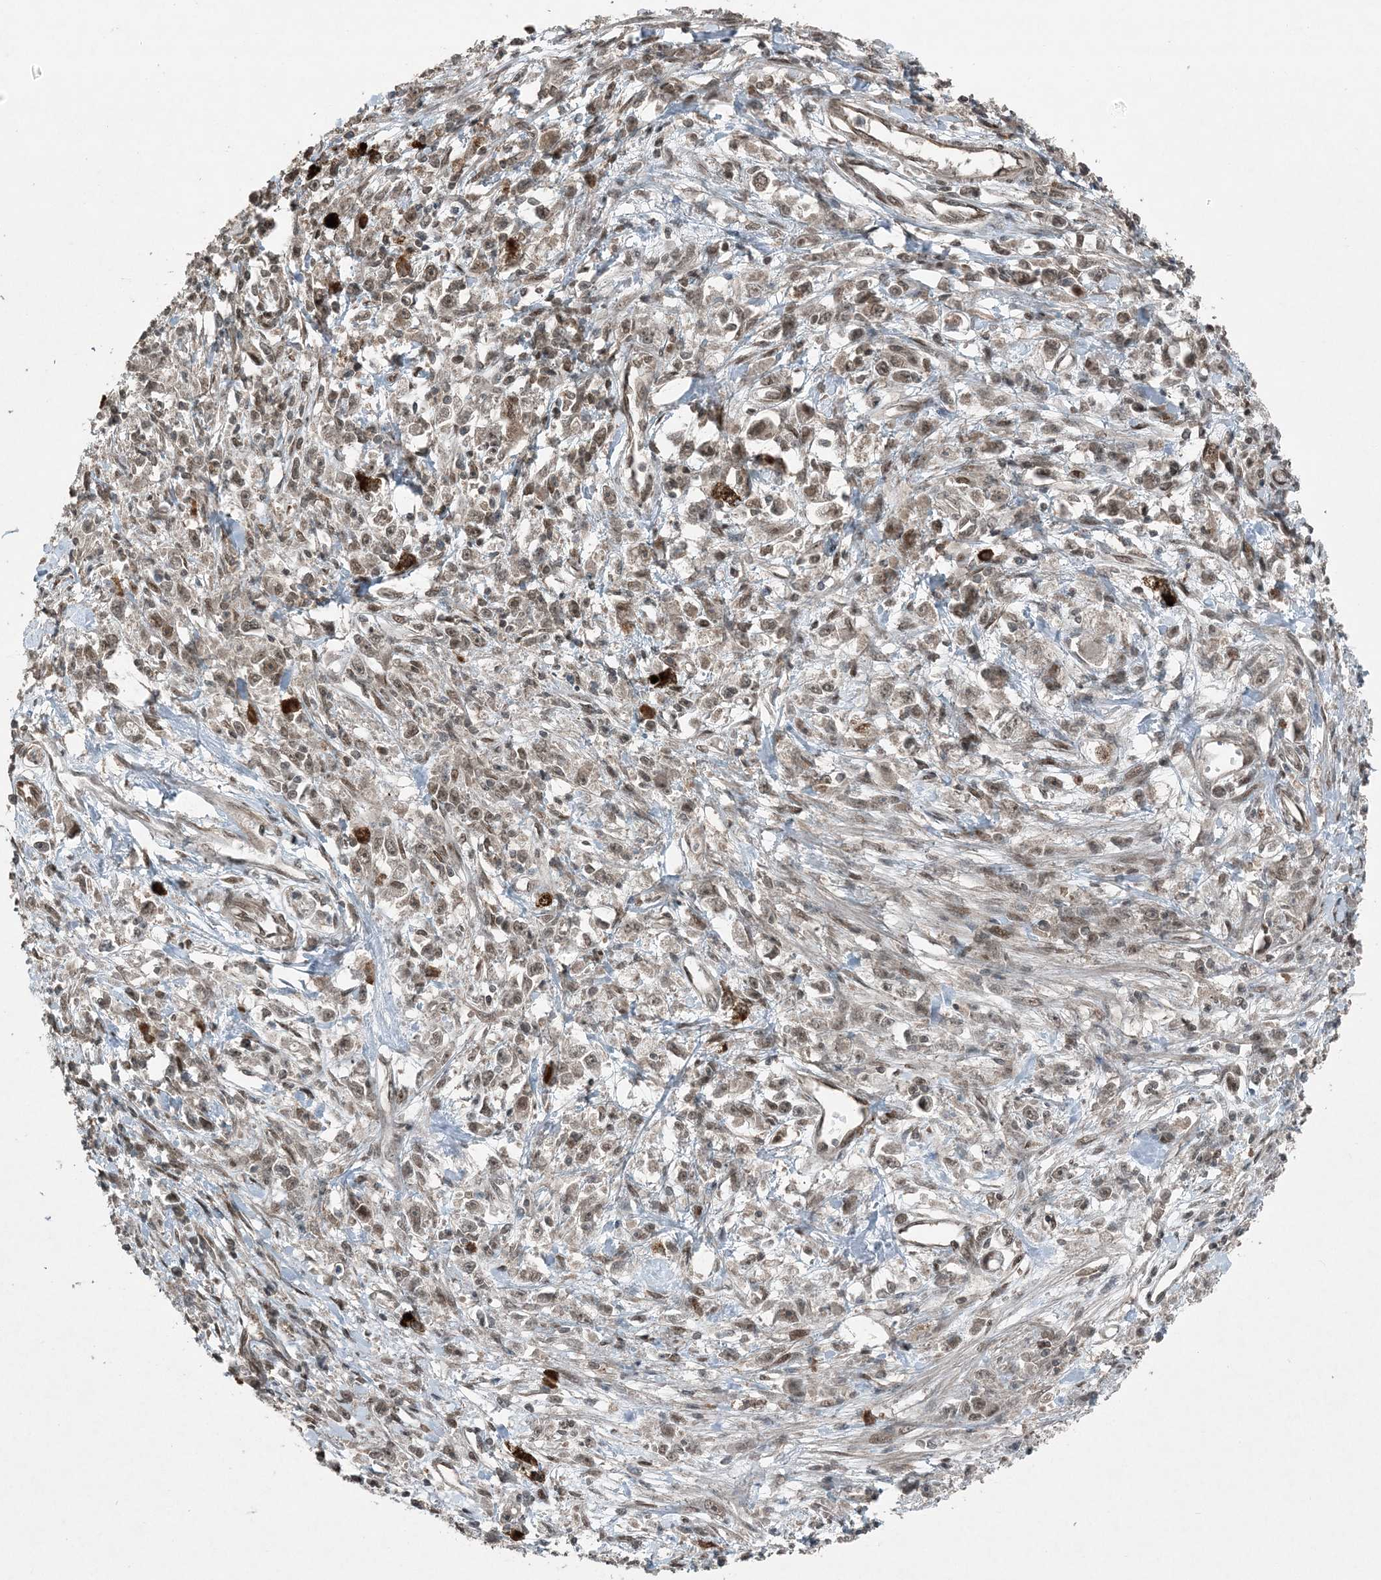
{"staining": {"intensity": "moderate", "quantity": ">75%", "location": "nuclear"}, "tissue": "stomach cancer", "cell_type": "Tumor cells", "image_type": "cancer", "snomed": [{"axis": "morphology", "description": "Adenocarcinoma, NOS"}, {"axis": "topography", "description": "Stomach"}], "caption": "Stomach cancer (adenocarcinoma) tissue displays moderate nuclear positivity in about >75% of tumor cells, visualized by immunohistochemistry.", "gene": "COPS7B", "patient": {"sex": "female", "age": 59}}